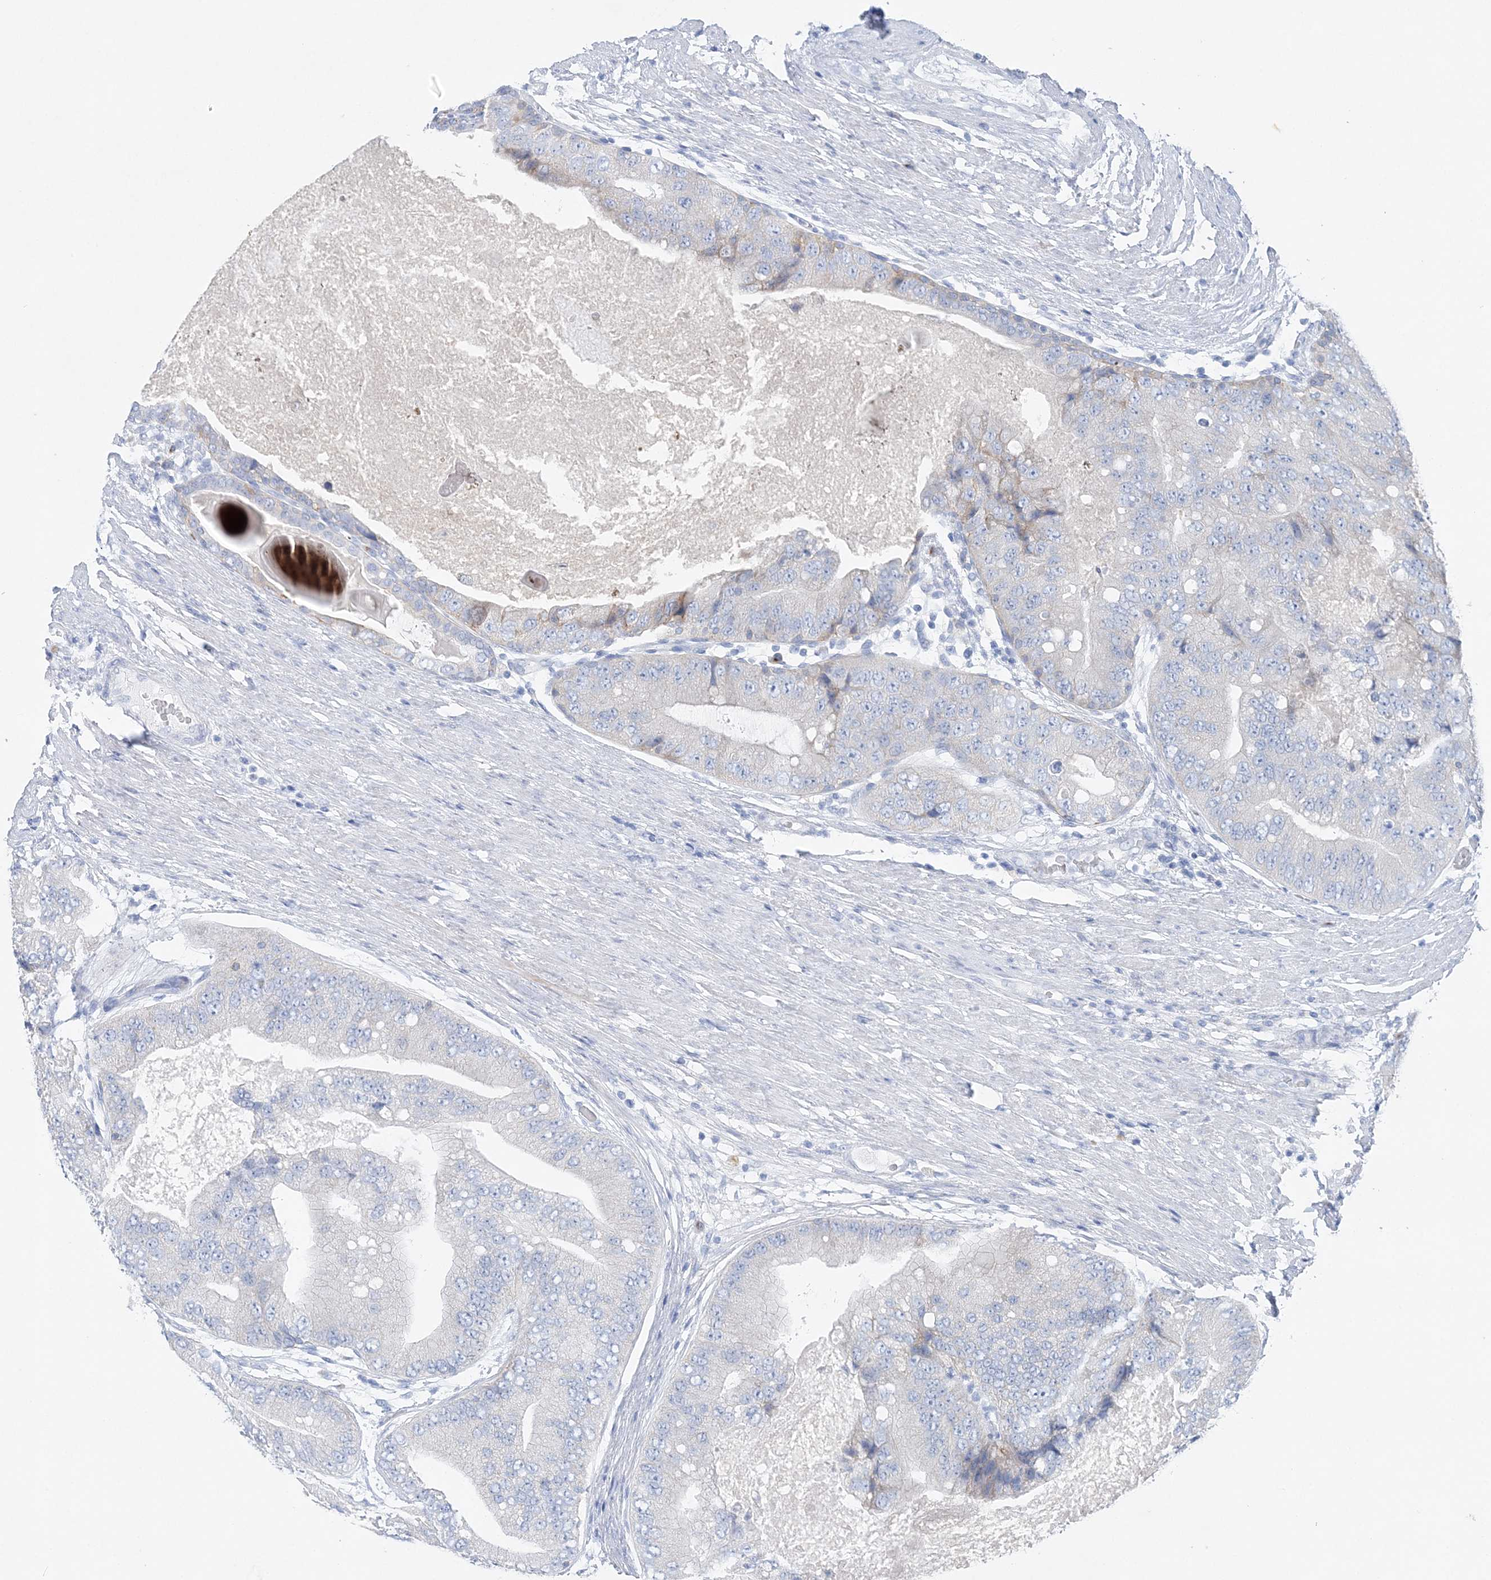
{"staining": {"intensity": "negative", "quantity": "none", "location": "none"}, "tissue": "prostate cancer", "cell_type": "Tumor cells", "image_type": "cancer", "snomed": [{"axis": "morphology", "description": "Adenocarcinoma, High grade"}, {"axis": "topography", "description": "Prostate"}], "caption": "DAB immunohistochemical staining of human prostate cancer (high-grade adenocarcinoma) exhibits no significant expression in tumor cells.", "gene": "SLC5A6", "patient": {"sex": "male", "age": 70}}